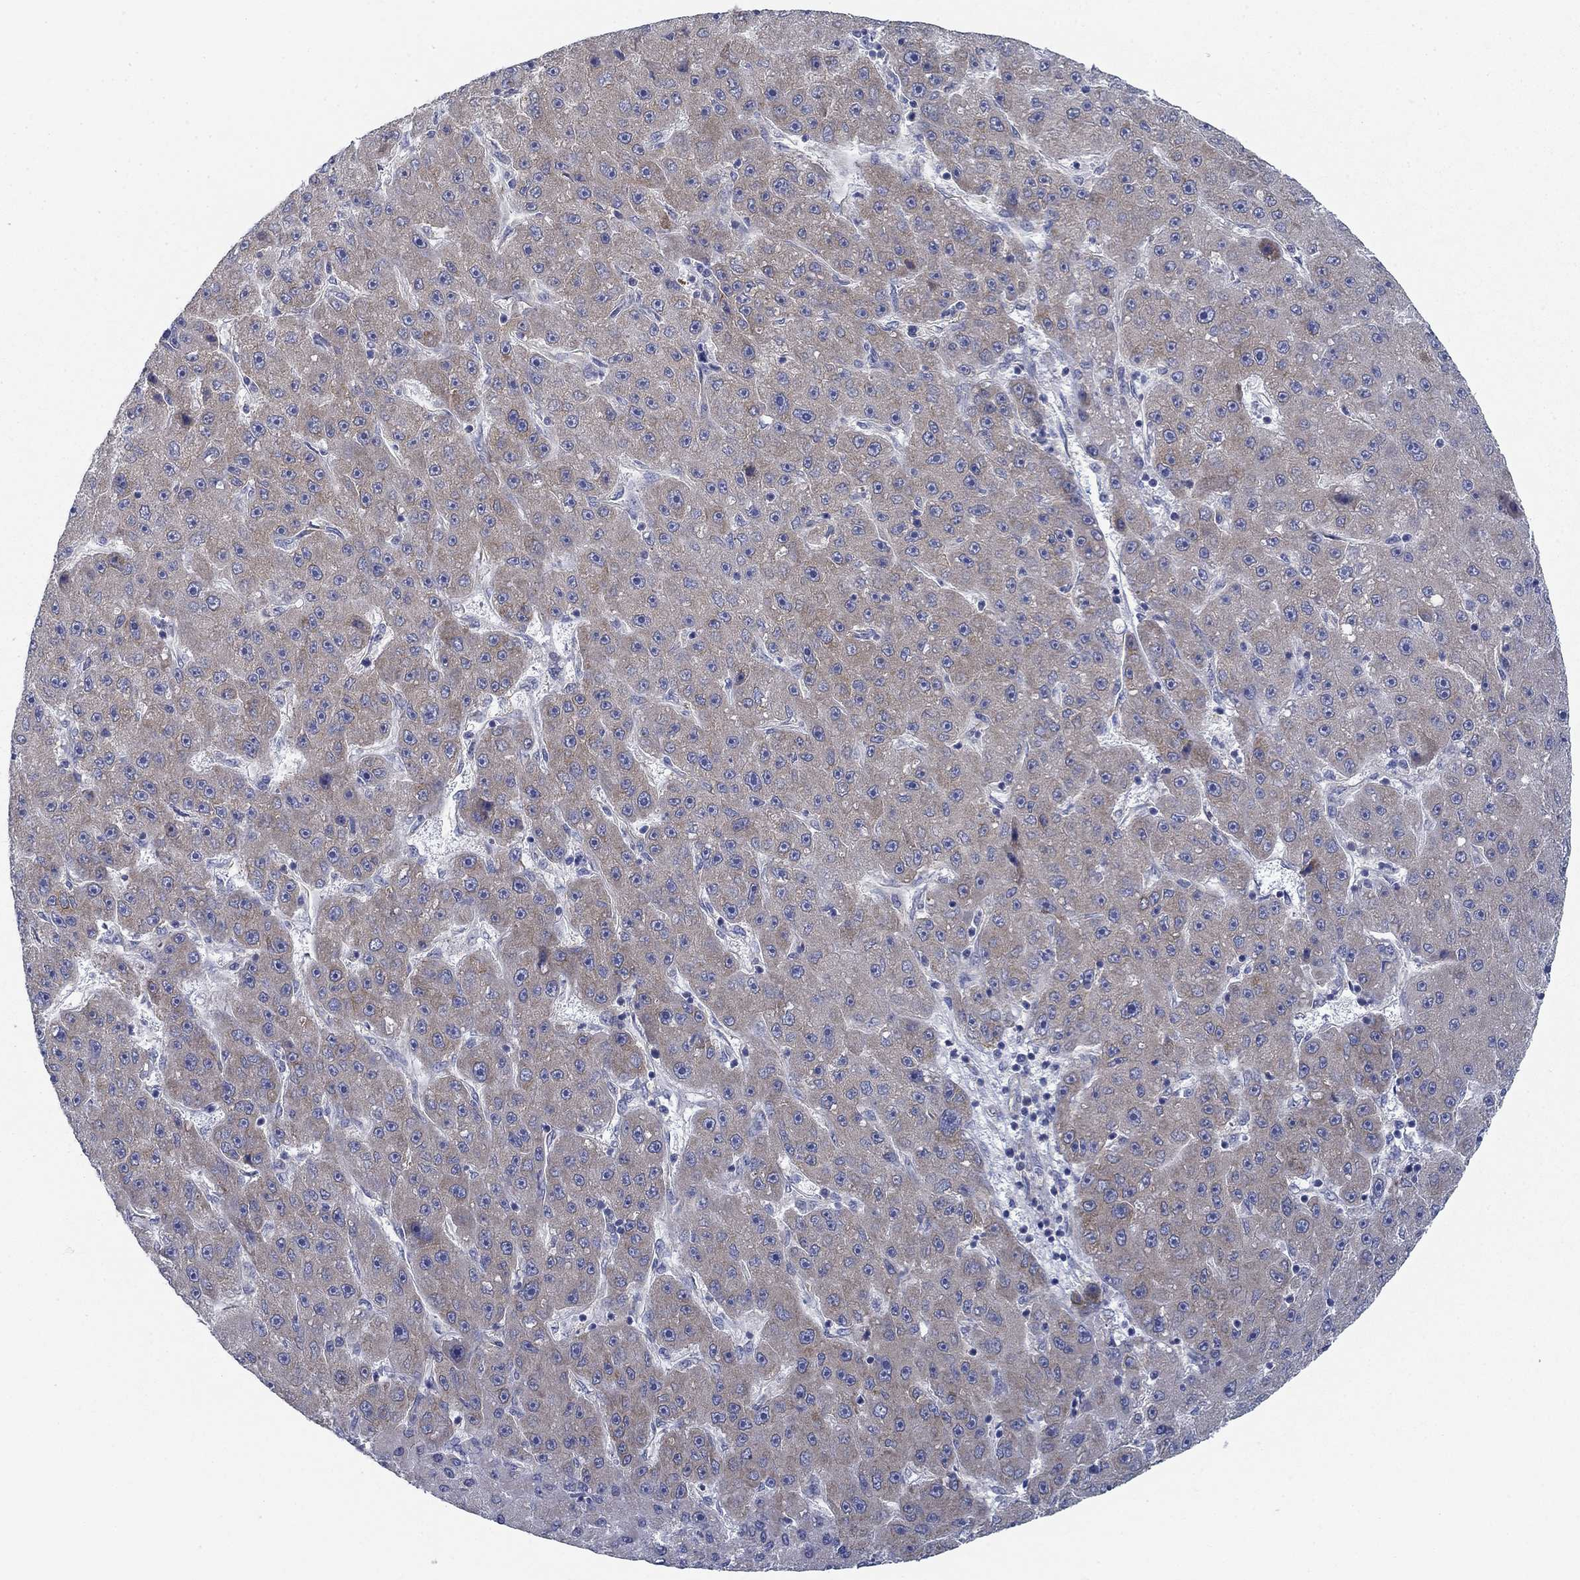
{"staining": {"intensity": "negative", "quantity": "none", "location": "none"}, "tissue": "liver cancer", "cell_type": "Tumor cells", "image_type": "cancer", "snomed": [{"axis": "morphology", "description": "Carcinoma, Hepatocellular, NOS"}, {"axis": "topography", "description": "Liver"}], "caption": "An immunohistochemistry (IHC) histopathology image of liver cancer (hepatocellular carcinoma) is shown. There is no staining in tumor cells of liver cancer (hepatocellular carcinoma). (Brightfield microscopy of DAB (3,3'-diaminobenzidine) IHC at high magnification).", "gene": "FXR1", "patient": {"sex": "male", "age": 67}}